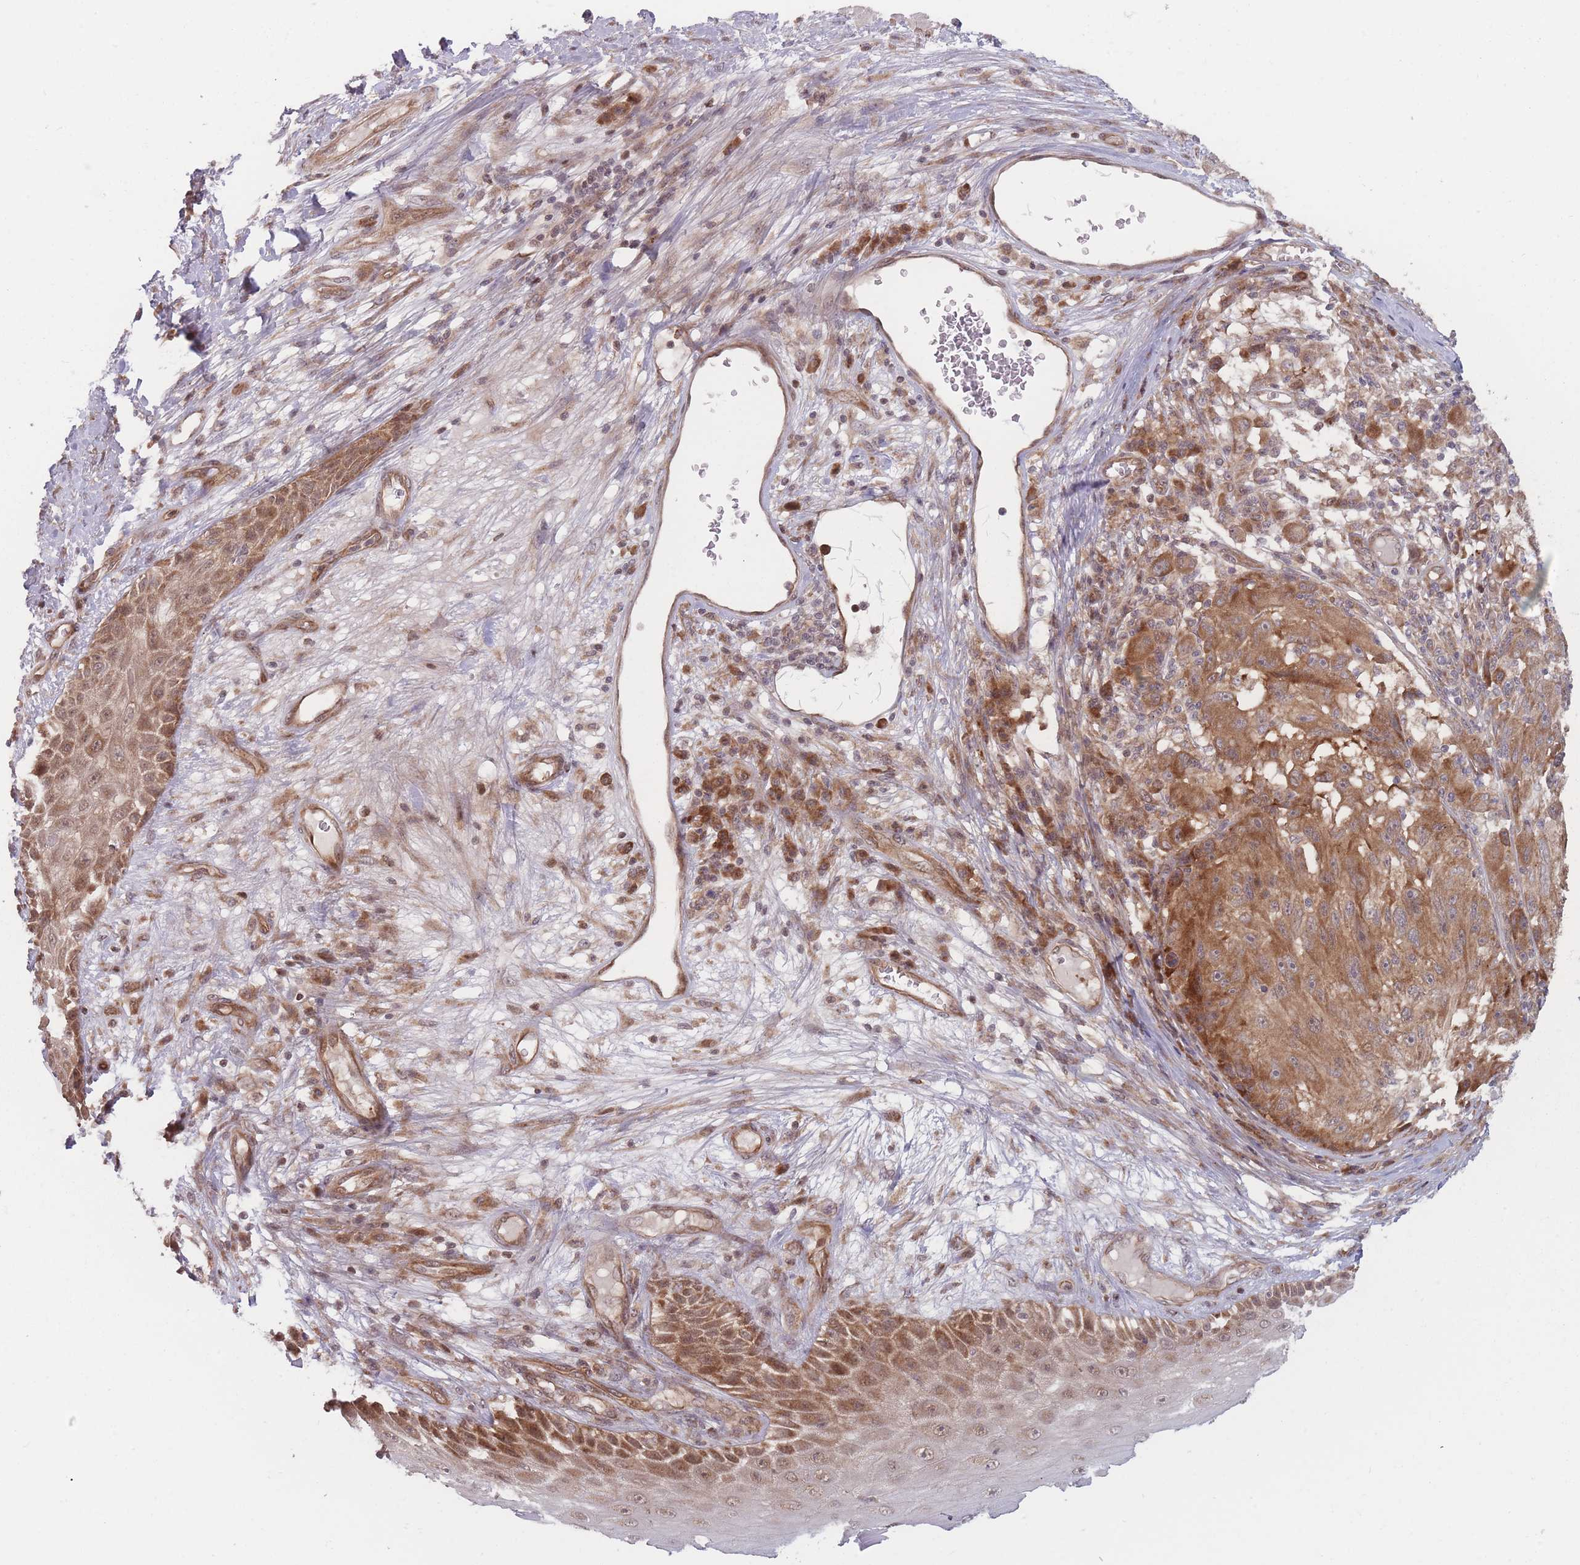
{"staining": {"intensity": "moderate", "quantity": ">75%", "location": "cytoplasmic/membranous"}, "tissue": "melanoma", "cell_type": "Tumor cells", "image_type": "cancer", "snomed": [{"axis": "morphology", "description": "Malignant melanoma, NOS"}, {"axis": "topography", "description": "Skin"}], "caption": "Malignant melanoma stained for a protein (brown) demonstrates moderate cytoplasmic/membranous positive positivity in approximately >75% of tumor cells.", "gene": "RPS18", "patient": {"sex": "male", "age": 53}}